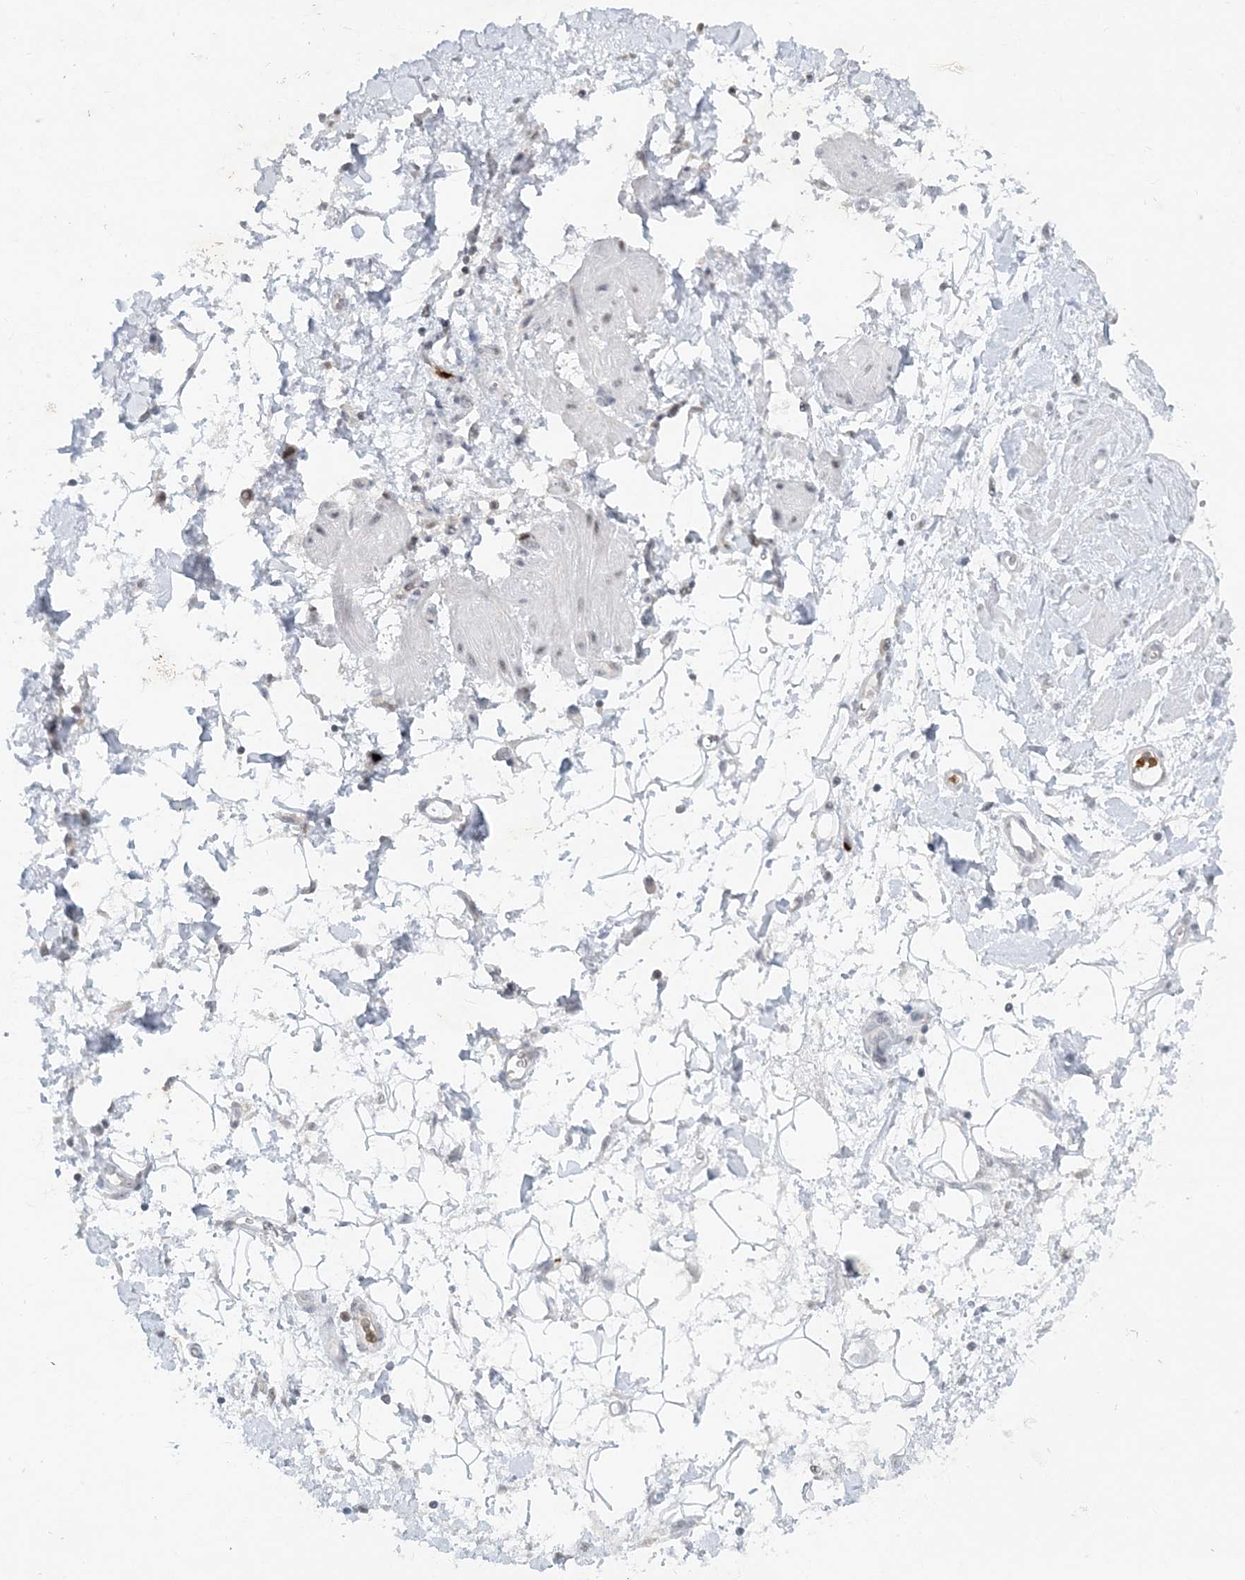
{"staining": {"intensity": "negative", "quantity": "none", "location": "none"}, "tissue": "adipose tissue", "cell_type": "Adipocytes", "image_type": "normal", "snomed": [{"axis": "morphology", "description": "Normal tissue, NOS"}, {"axis": "morphology", "description": "Adenocarcinoma, NOS"}, {"axis": "topography", "description": "Pancreas"}, {"axis": "topography", "description": "Peripheral nerve tissue"}], "caption": "Image shows no significant protein positivity in adipocytes of benign adipose tissue. (DAB IHC, high magnification).", "gene": "NUP54", "patient": {"sex": "male", "age": 59}}